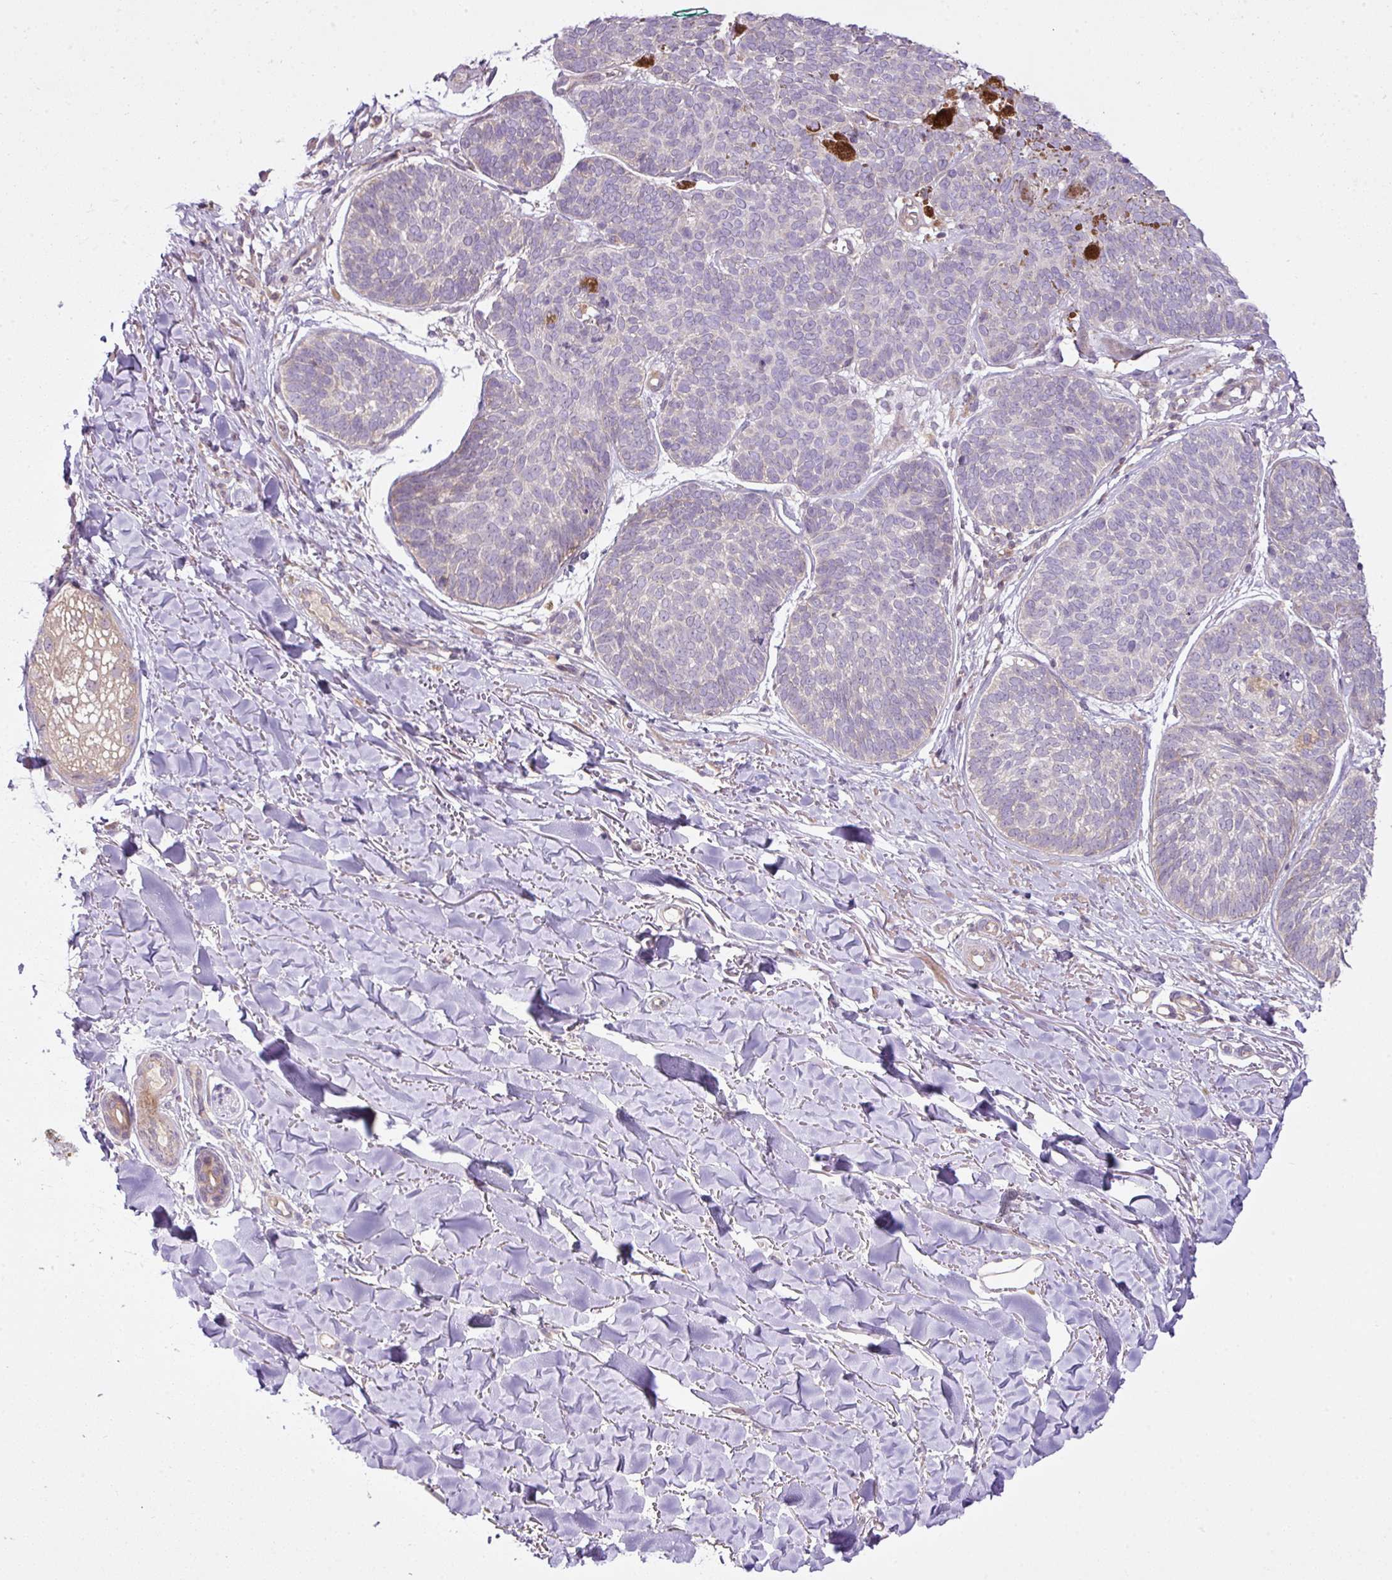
{"staining": {"intensity": "negative", "quantity": "none", "location": "none"}, "tissue": "skin cancer", "cell_type": "Tumor cells", "image_type": "cancer", "snomed": [{"axis": "morphology", "description": "Basal cell carcinoma"}, {"axis": "topography", "description": "Skin"}, {"axis": "topography", "description": "Skin of neck"}, {"axis": "topography", "description": "Skin of shoulder"}, {"axis": "topography", "description": "Skin of back"}], "caption": "This is an immunohistochemistry micrograph of human skin cancer (basal cell carcinoma). There is no staining in tumor cells.", "gene": "COX18", "patient": {"sex": "male", "age": 80}}